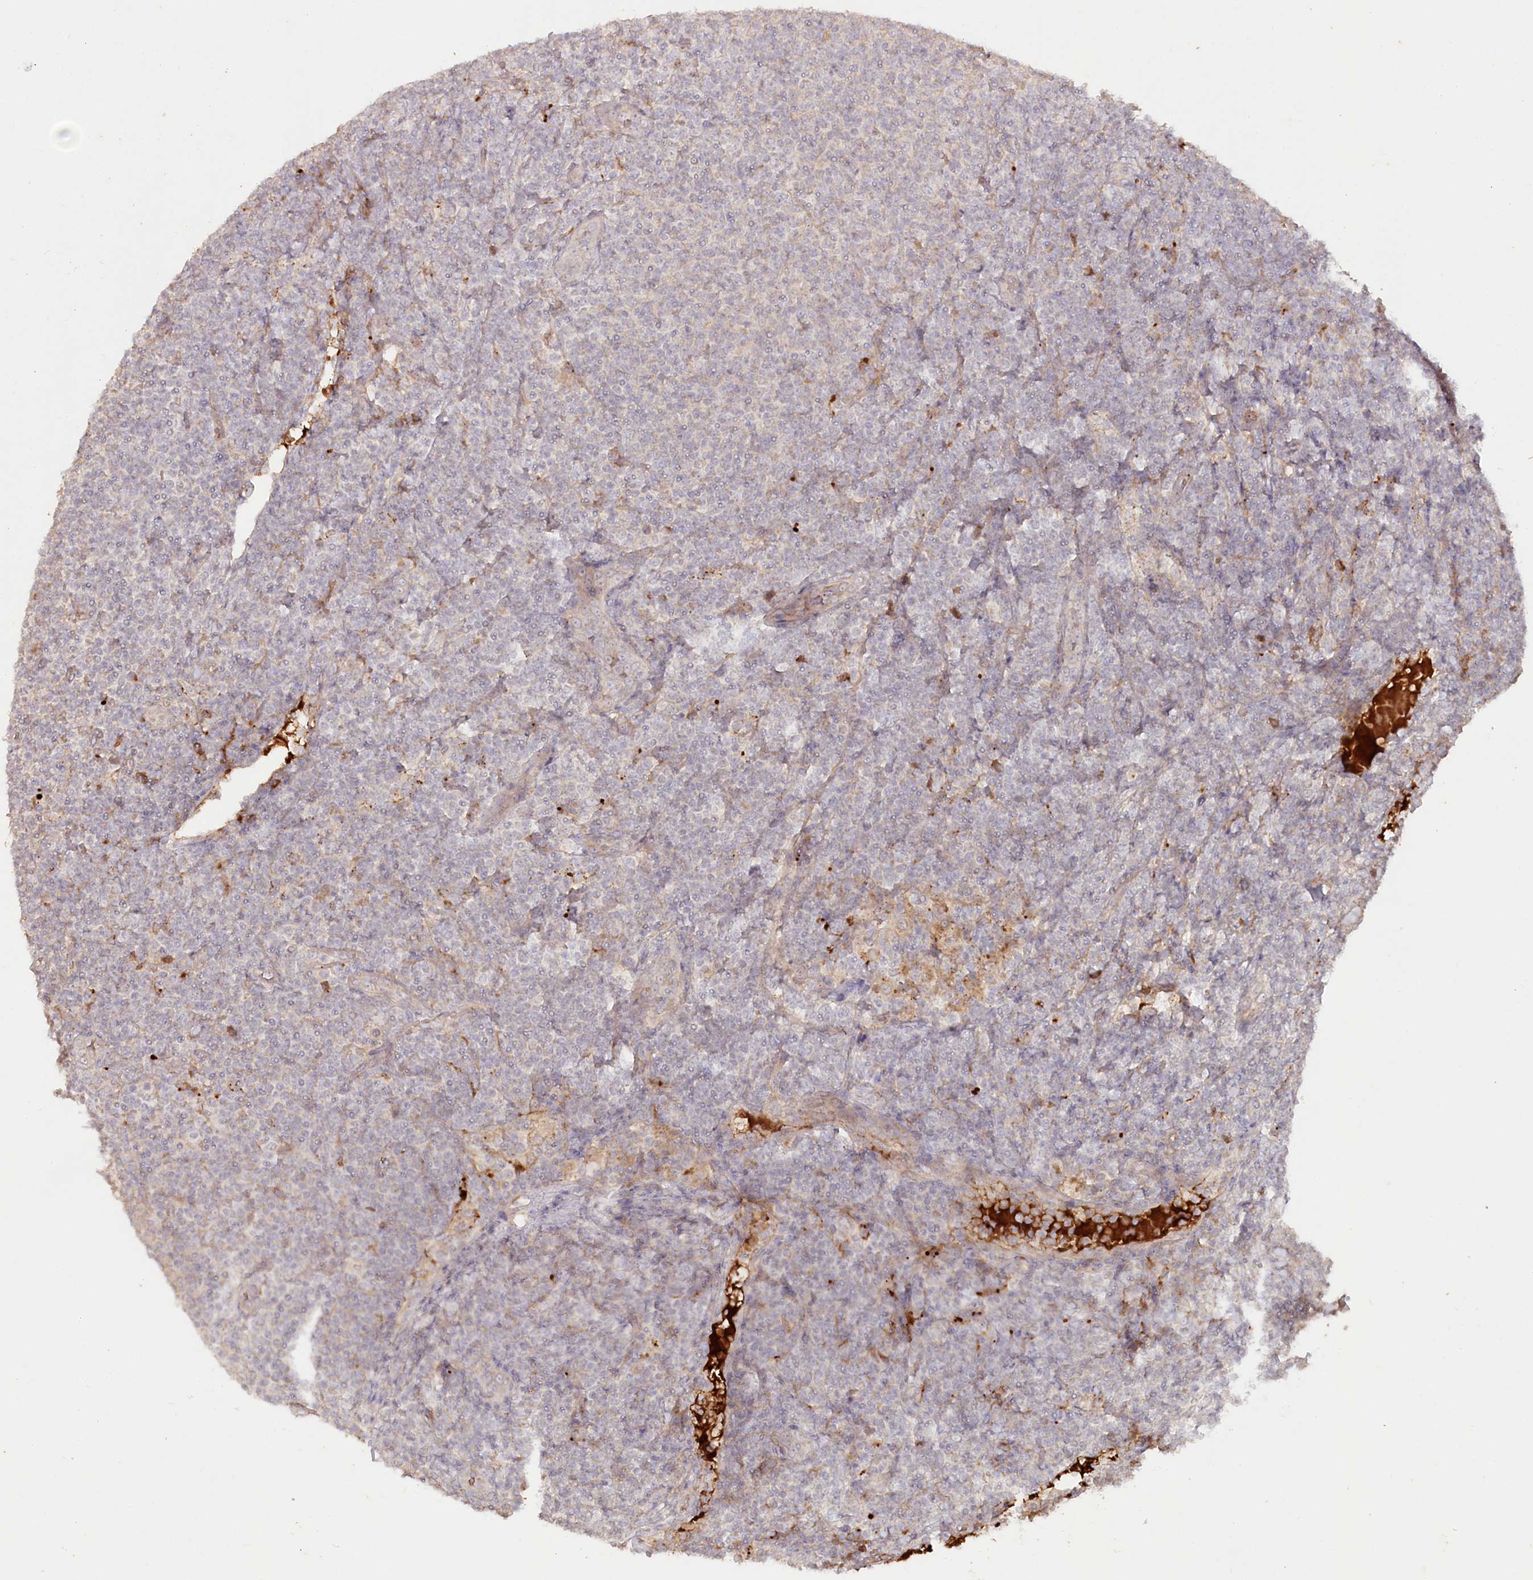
{"staining": {"intensity": "negative", "quantity": "none", "location": "none"}, "tissue": "lymphoma", "cell_type": "Tumor cells", "image_type": "cancer", "snomed": [{"axis": "morphology", "description": "Malignant lymphoma, non-Hodgkin's type, Low grade"}, {"axis": "topography", "description": "Lymph node"}], "caption": "Malignant lymphoma, non-Hodgkin's type (low-grade) stained for a protein using IHC shows no expression tumor cells.", "gene": "PSAPL1", "patient": {"sex": "male", "age": 66}}